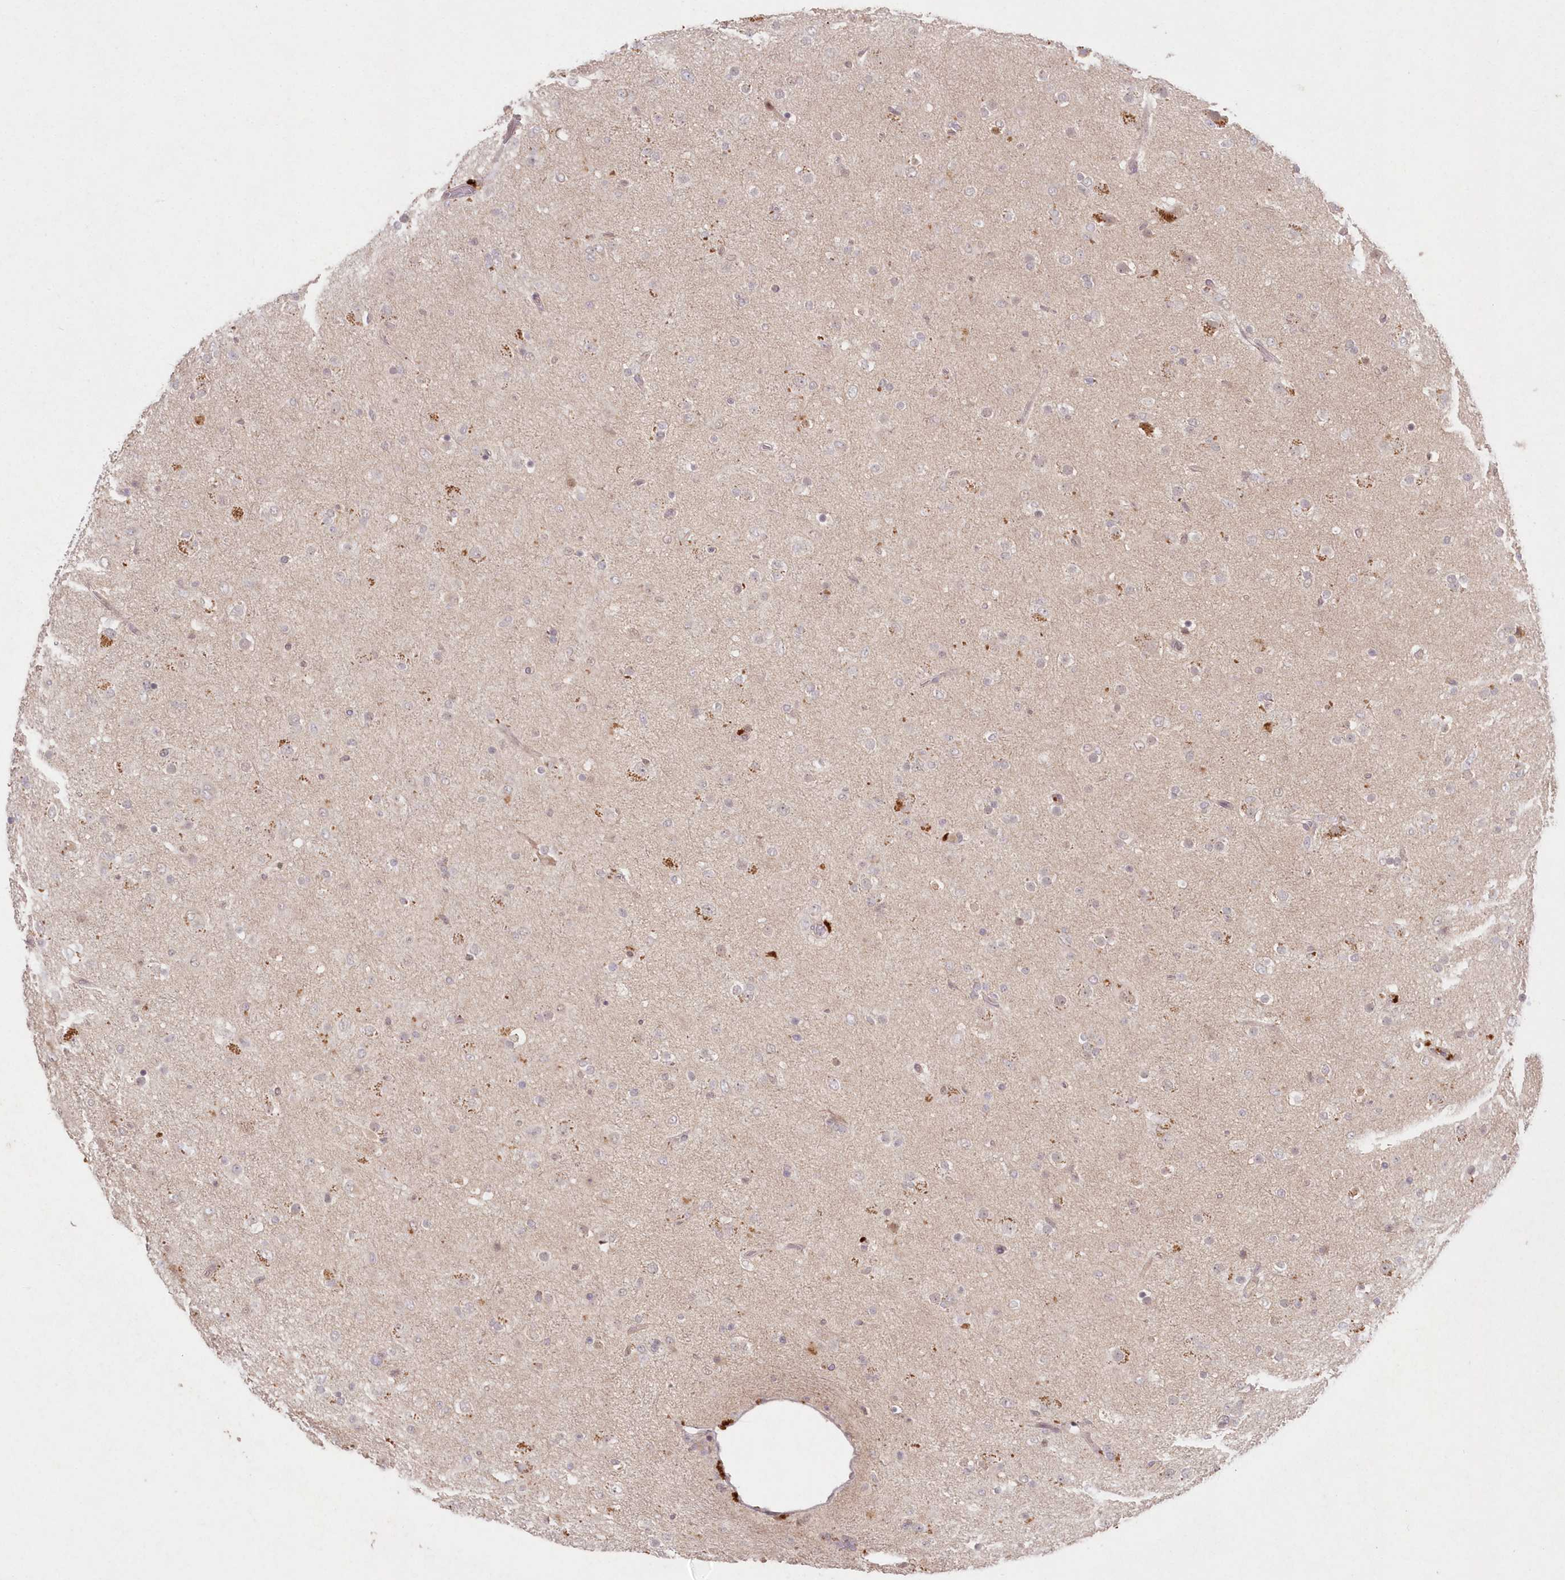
{"staining": {"intensity": "negative", "quantity": "none", "location": "none"}, "tissue": "glioma", "cell_type": "Tumor cells", "image_type": "cancer", "snomed": [{"axis": "morphology", "description": "Glioma, malignant, Low grade"}, {"axis": "topography", "description": "Brain"}], "caption": "Immunohistochemical staining of malignant glioma (low-grade) shows no significant positivity in tumor cells. The staining is performed using DAB (3,3'-diaminobenzidine) brown chromogen with nuclei counter-stained in using hematoxylin.", "gene": "ASCC1", "patient": {"sex": "male", "age": 65}}